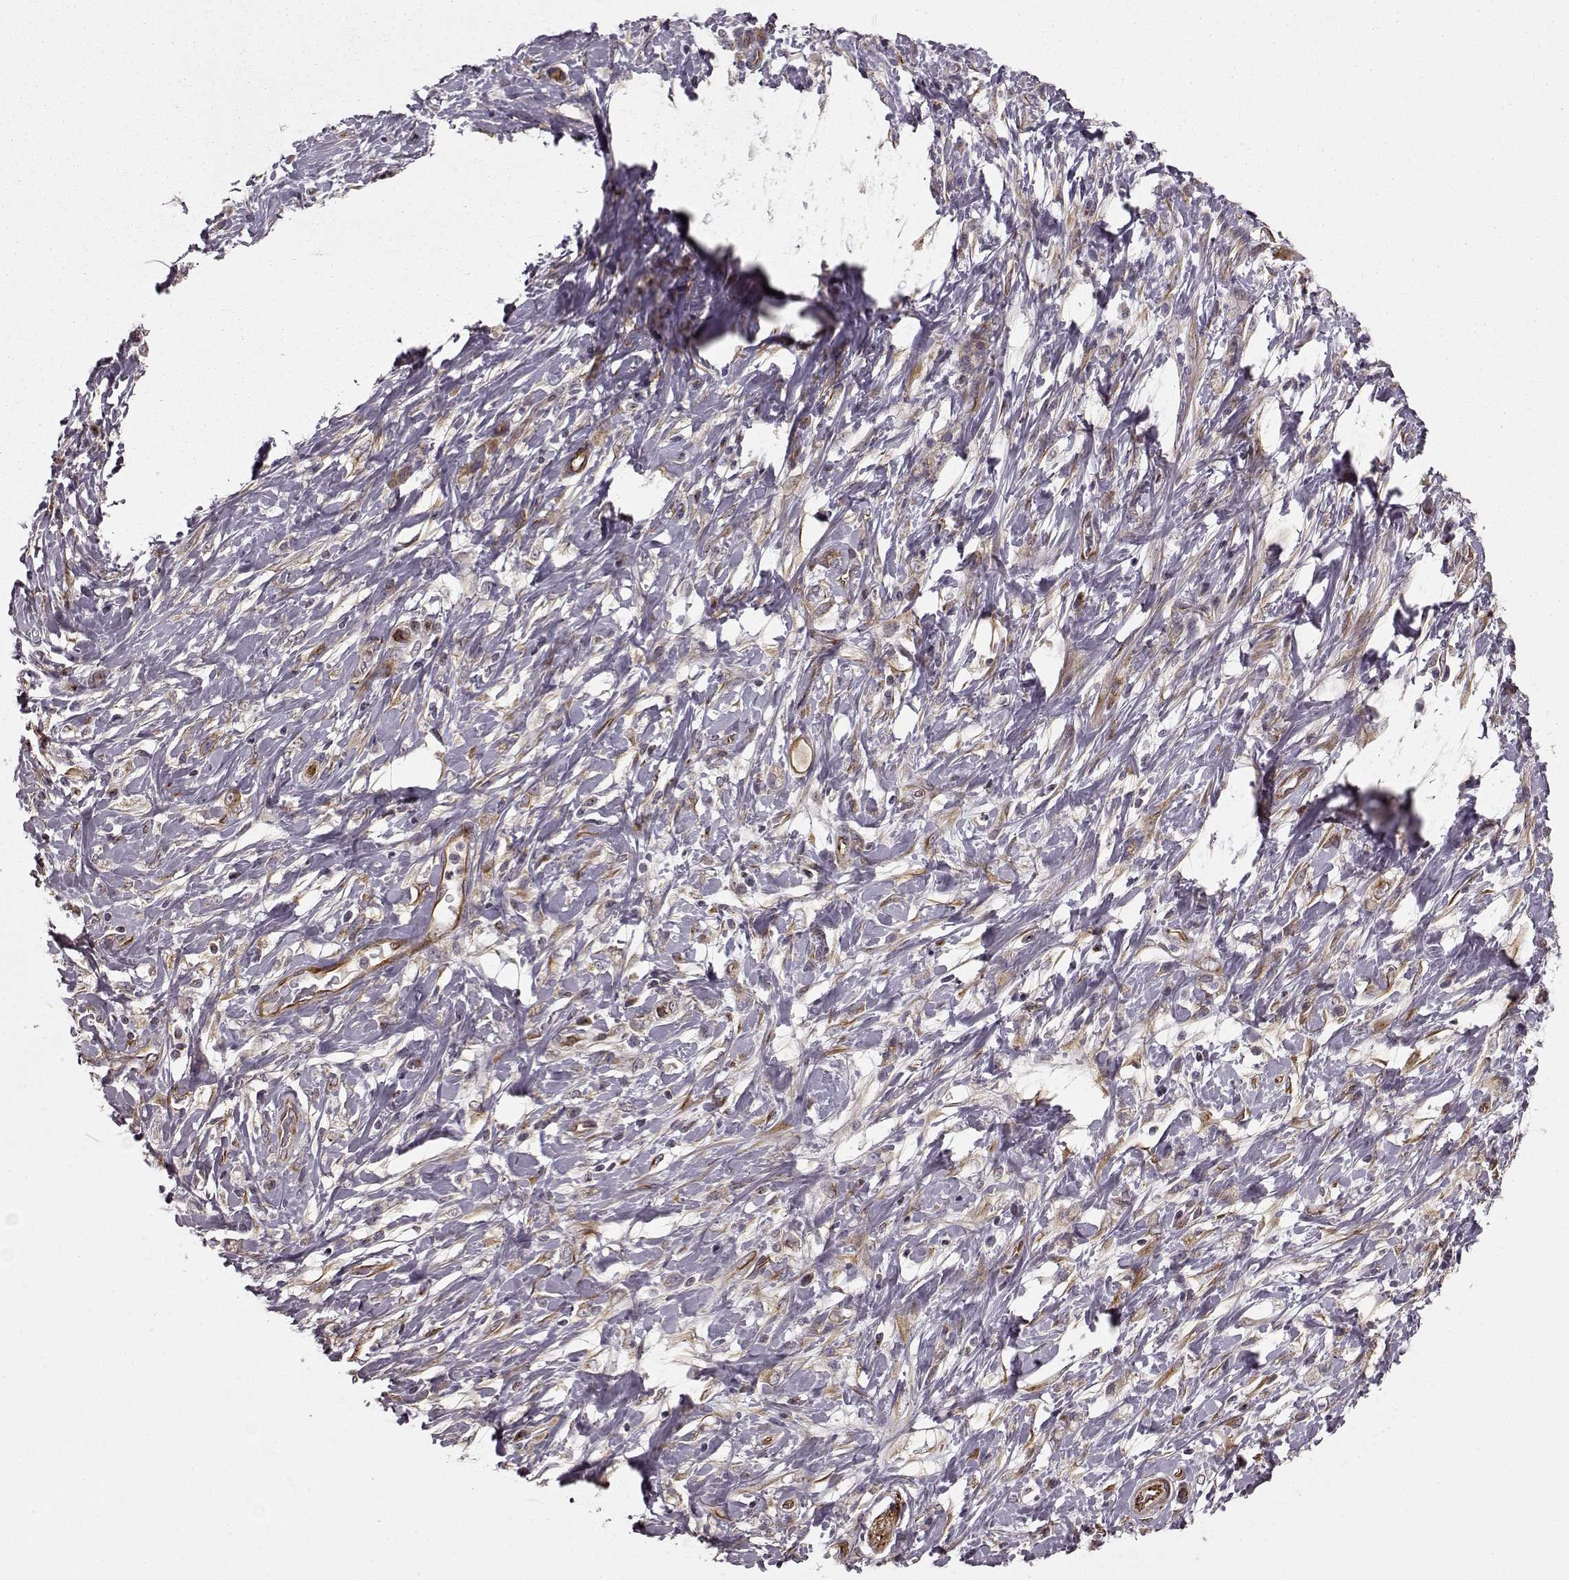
{"staining": {"intensity": "weak", "quantity": "<25%", "location": "cytoplasmic/membranous"}, "tissue": "stomach cancer", "cell_type": "Tumor cells", "image_type": "cancer", "snomed": [{"axis": "morphology", "description": "Adenocarcinoma, NOS"}, {"axis": "topography", "description": "Stomach"}], "caption": "Immunohistochemistry of stomach adenocarcinoma reveals no expression in tumor cells.", "gene": "MTR", "patient": {"sex": "female", "age": 84}}